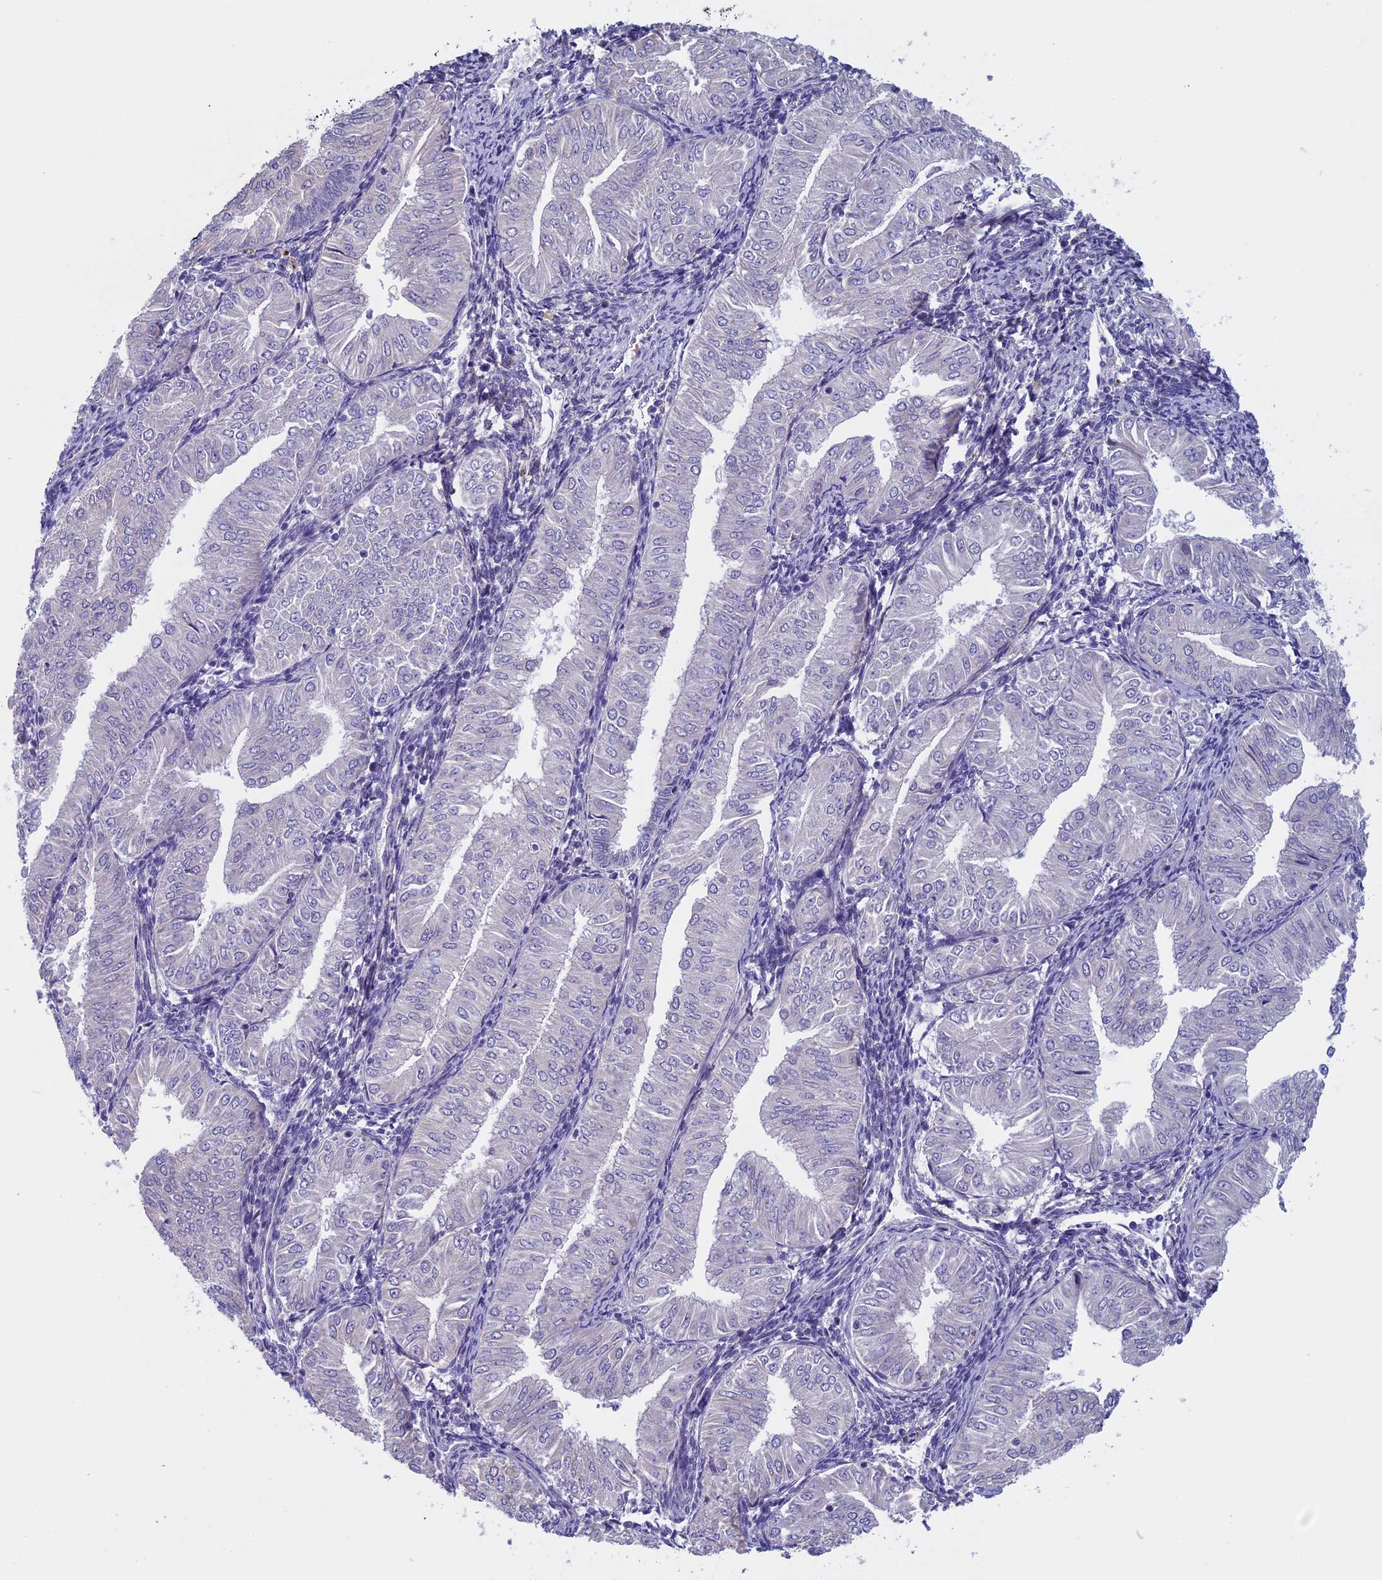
{"staining": {"intensity": "negative", "quantity": "none", "location": "none"}, "tissue": "endometrial cancer", "cell_type": "Tumor cells", "image_type": "cancer", "snomed": [{"axis": "morphology", "description": "Normal tissue, NOS"}, {"axis": "morphology", "description": "Adenocarcinoma, NOS"}, {"axis": "topography", "description": "Endometrium"}], "caption": "Immunohistochemical staining of human endometrial cancer demonstrates no significant positivity in tumor cells.", "gene": "DCTN5", "patient": {"sex": "female", "age": 53}}